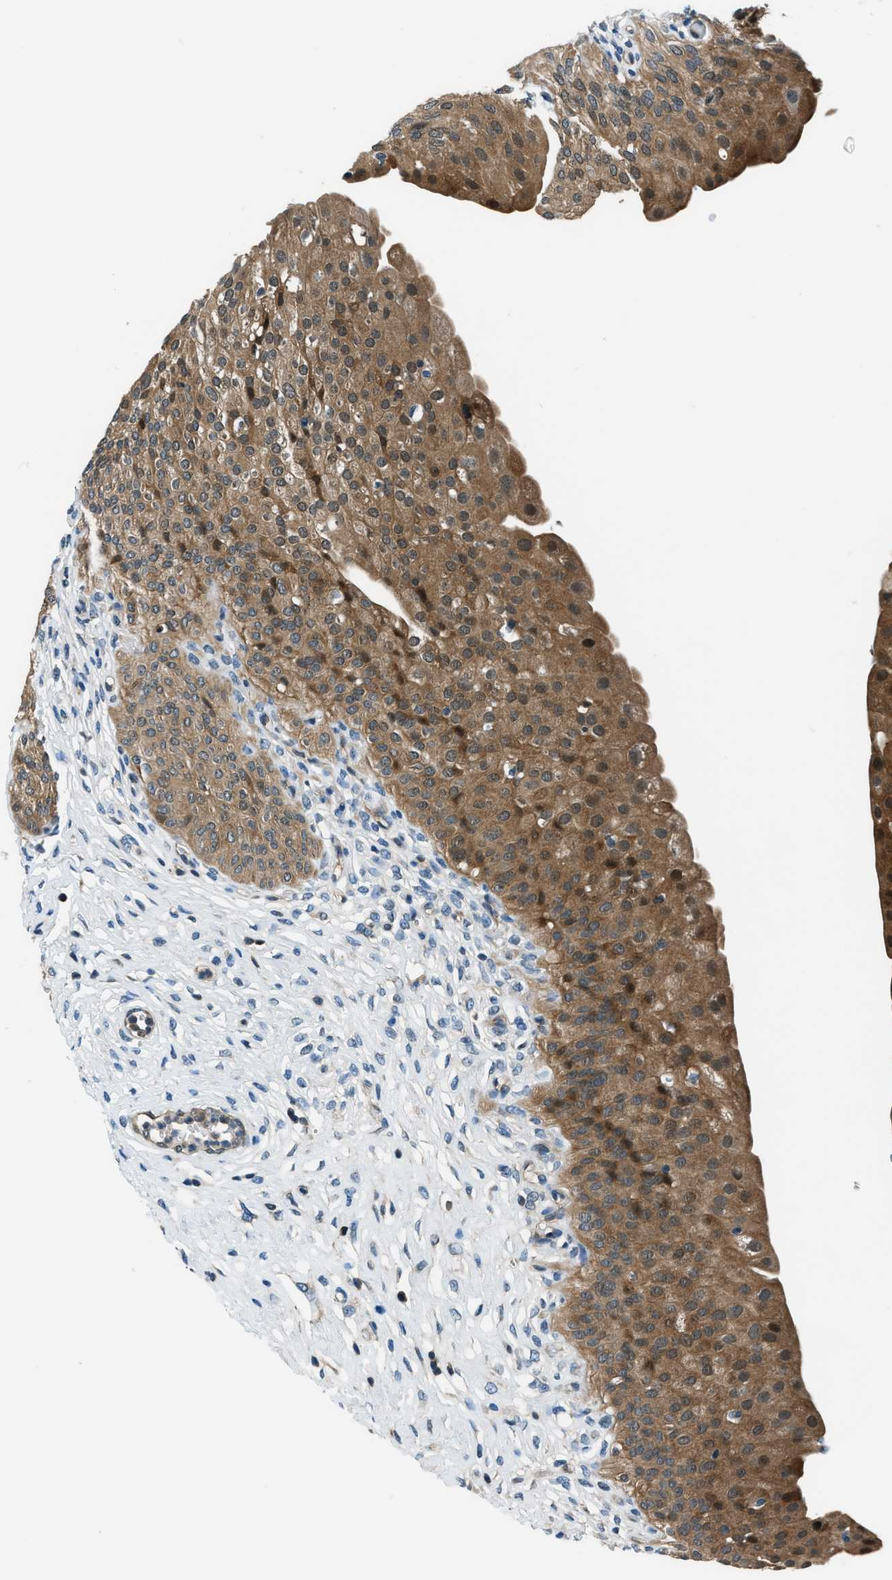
{"staining": {"intensity": "moderate", "quantity": ">75%", "location": "cytoplasmic/membranous,nuclear"}, "tissue": "urinary bladder", "cell_type": "Urothelial cells", "image_type": "normal", "snomed": [{"axis": "morphology", "description": "Normal tissue, NOS"}, {"axis": "topography", "description": "Urinary bladder"}], "caption": "IHC (DAB) staining of benign human urinary bladder exhibits moderate cytoplasmic/membranous,nuclear protein positivity in about >75% of urothelial cells. (DAB = brown stain, brightfield microscopy at high magnification).", "gene": "HEBP2", "patient": {"sex": "male", "age": 46}}